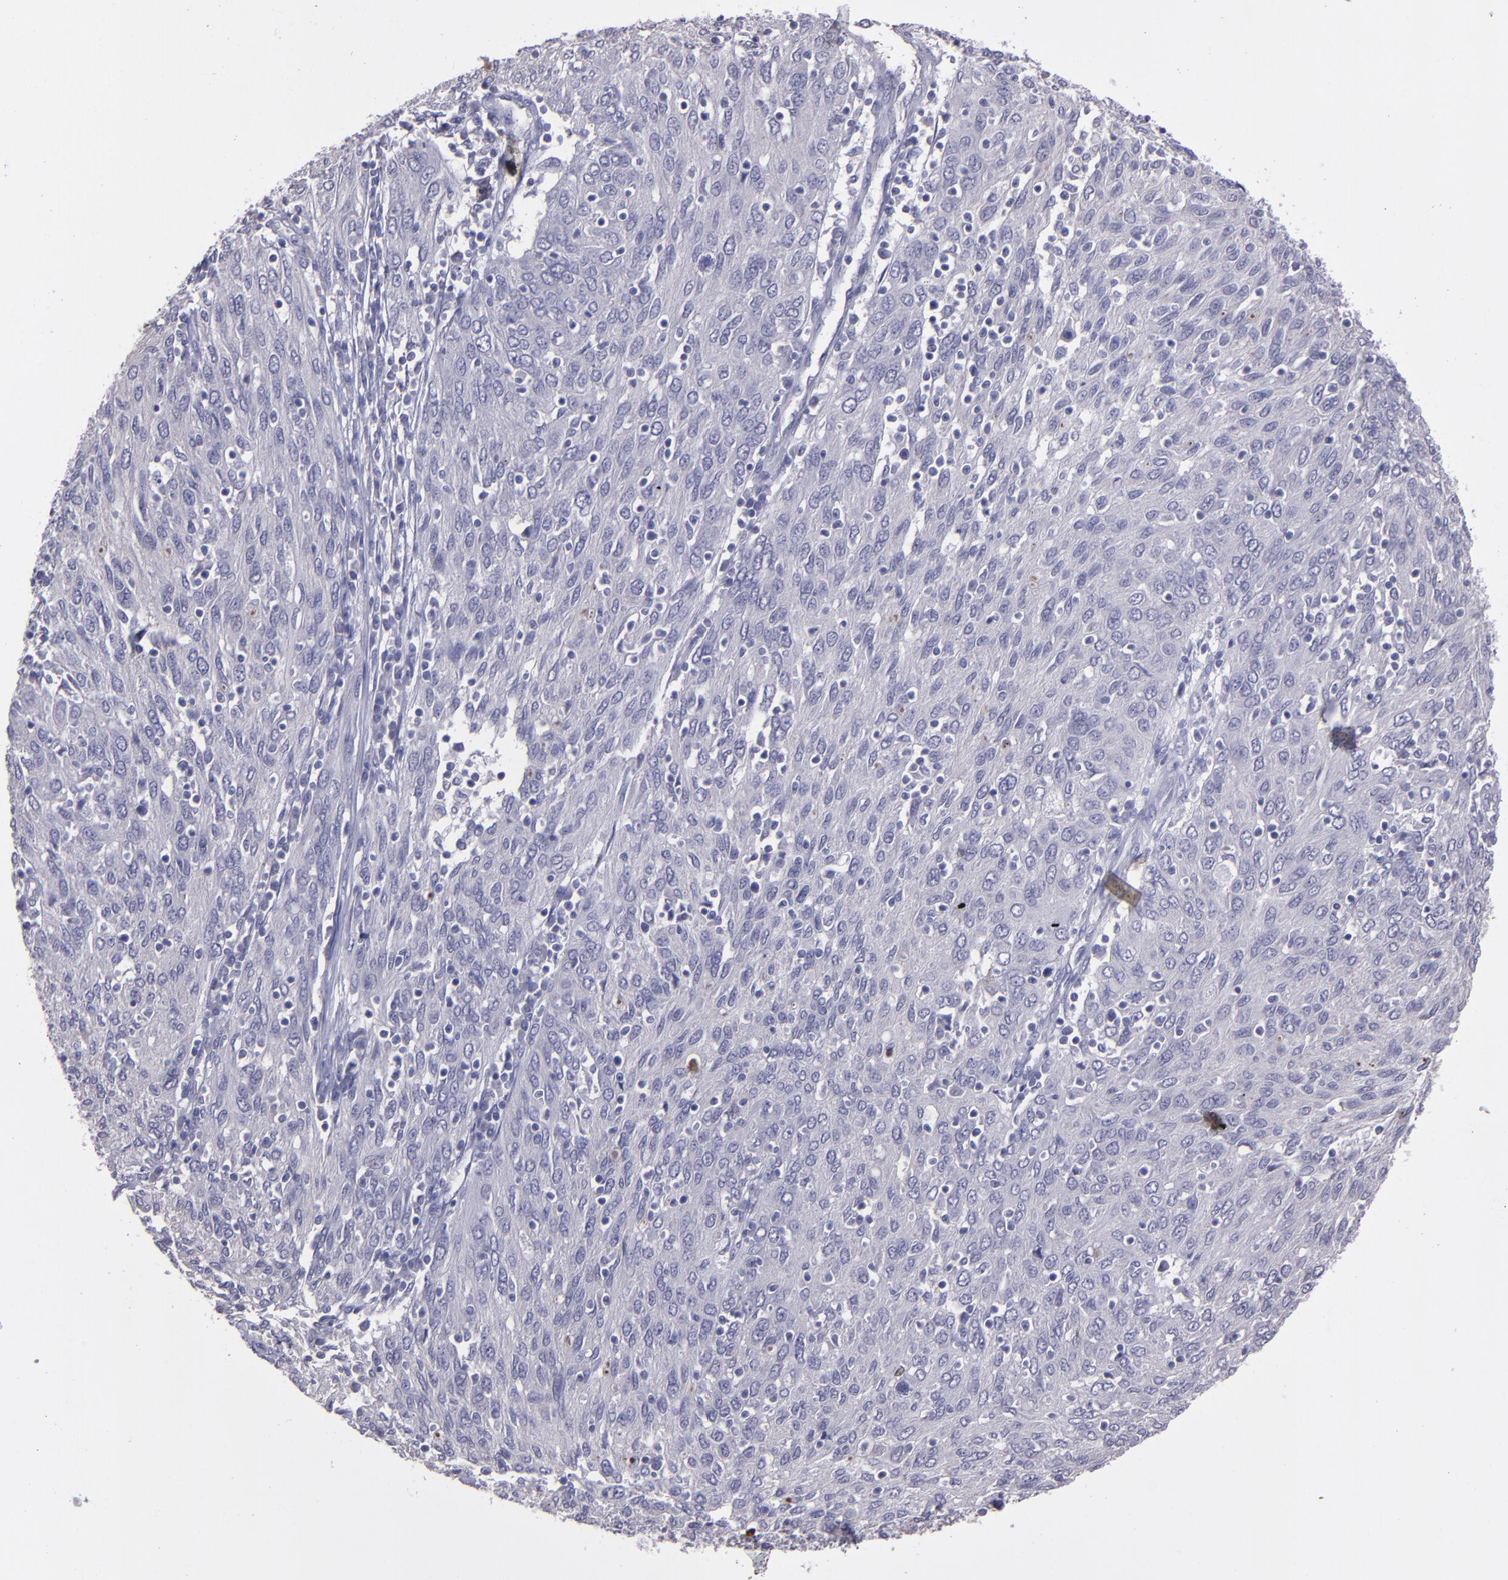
{"staining": {"intensity": "negative", "quantity": "none", "location": "none"}, "tissue": "ovarian cancer", "cell_type": "Tumor cells", "image_type": "cancer", "snomed": [{"axis": "morphology", "description": "Carcinoma, endometroid"}, {"axis": "topography", "description": "Ovary"}], "caption": "DAB immunohistochemical staining of human endometroid carcinoma (ovarian) shows no significant positivity in tumor cells.", "gene": "MASP1", "patient": {"sex": "female", "age": 50}}